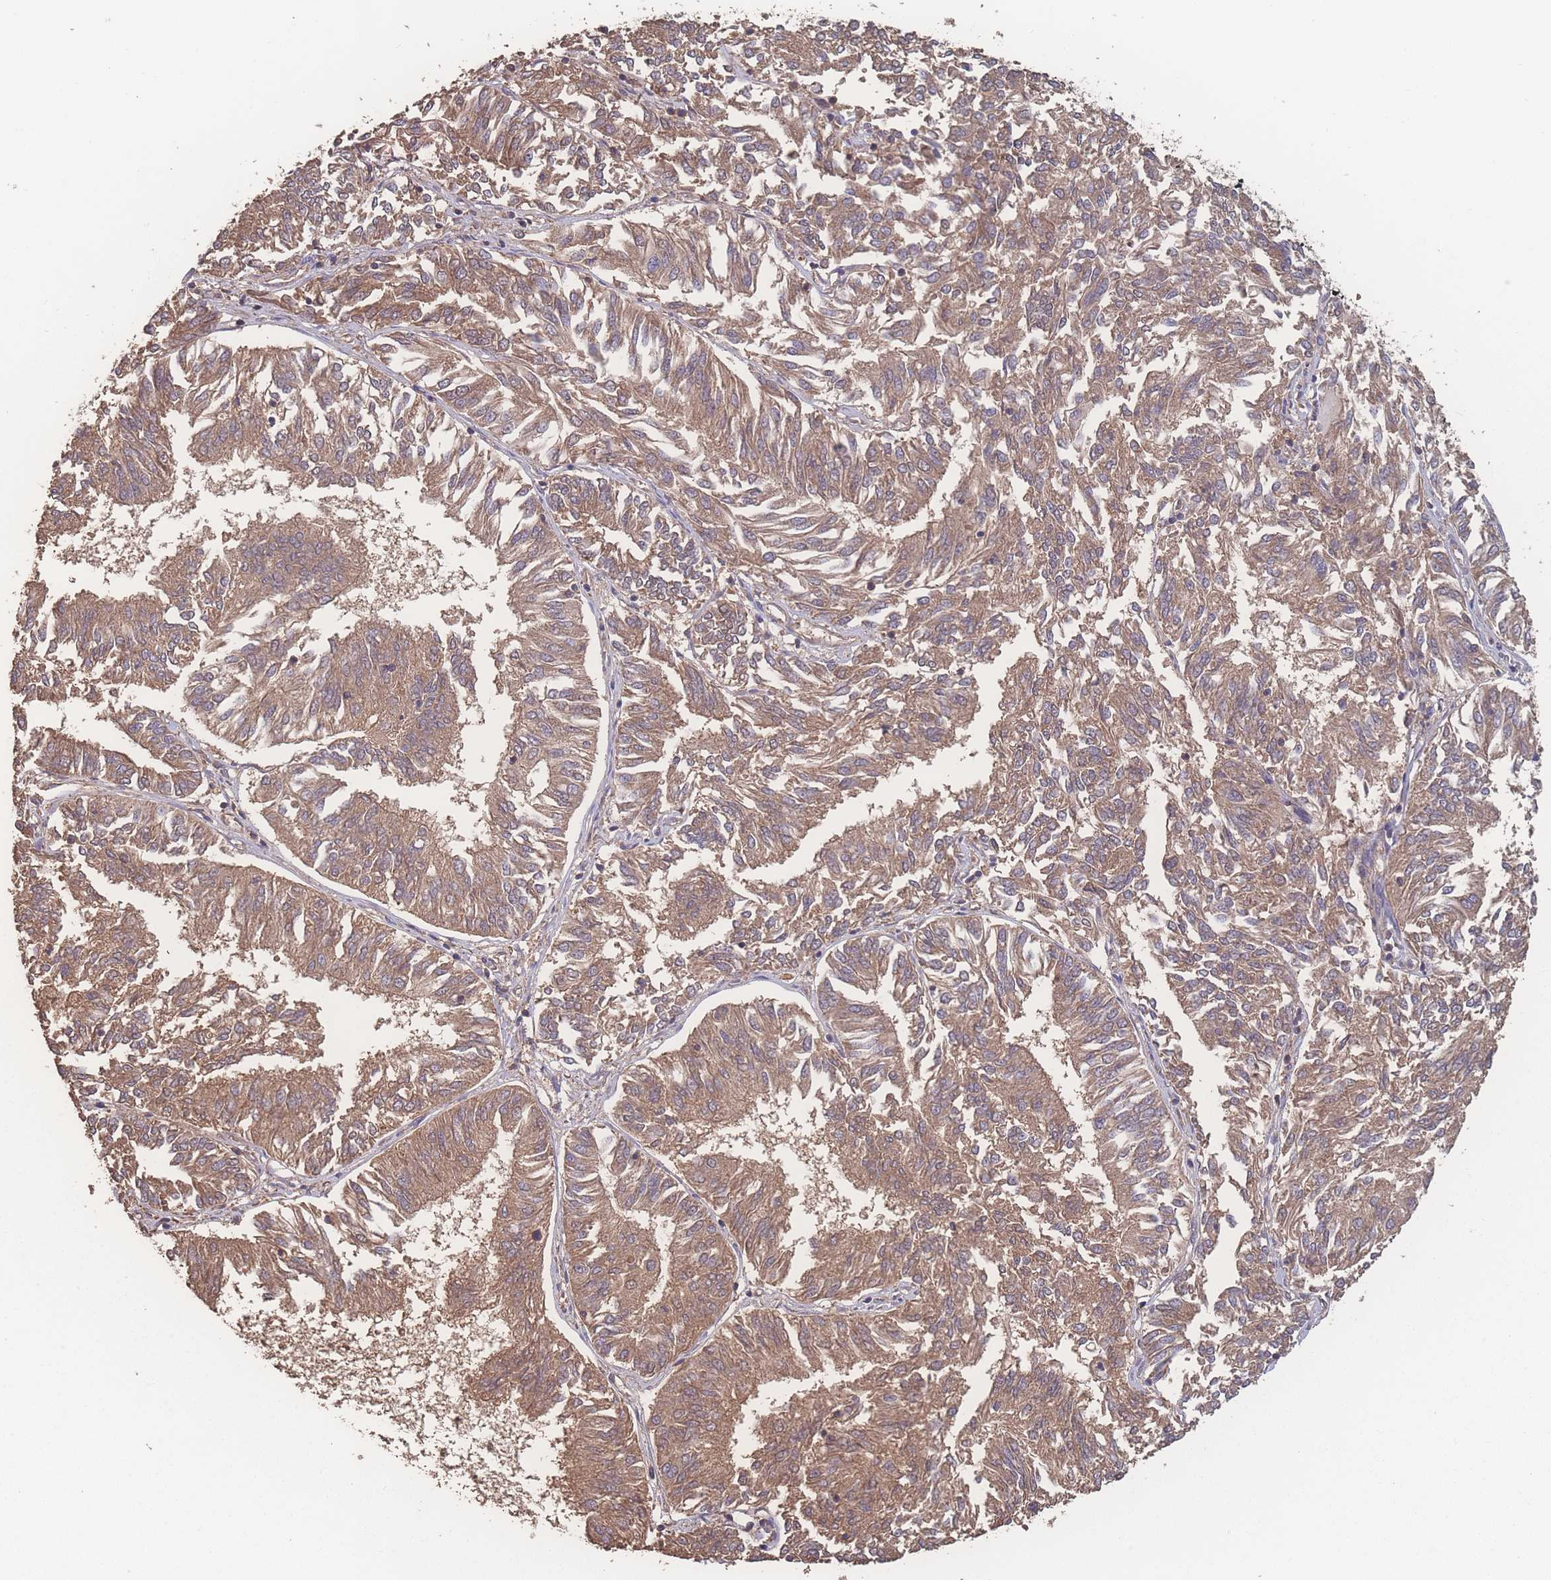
{"staining": {"intensity": "moderate", "quantity": ">75%", "location": "cytoplasmic/membranous"}, "tissue": "endometrial cancer", "cell_type": "Tumor cells", "image_type": "cancer", "snomed": [{"axis": "morphology", "description": "Adenocarcinoma, NOS"}, {"axis": "topography", "description": "Endometrium"}], "caption": "Immunohistochemical staining of endometrial adenocarcinoma exhibits medium levels of moderate cytoplasmic/membranous protein expression in approximately >75% of tumor cells.", "gene": "ATXN10", "patient": {"sex": "female", "age": 58}}